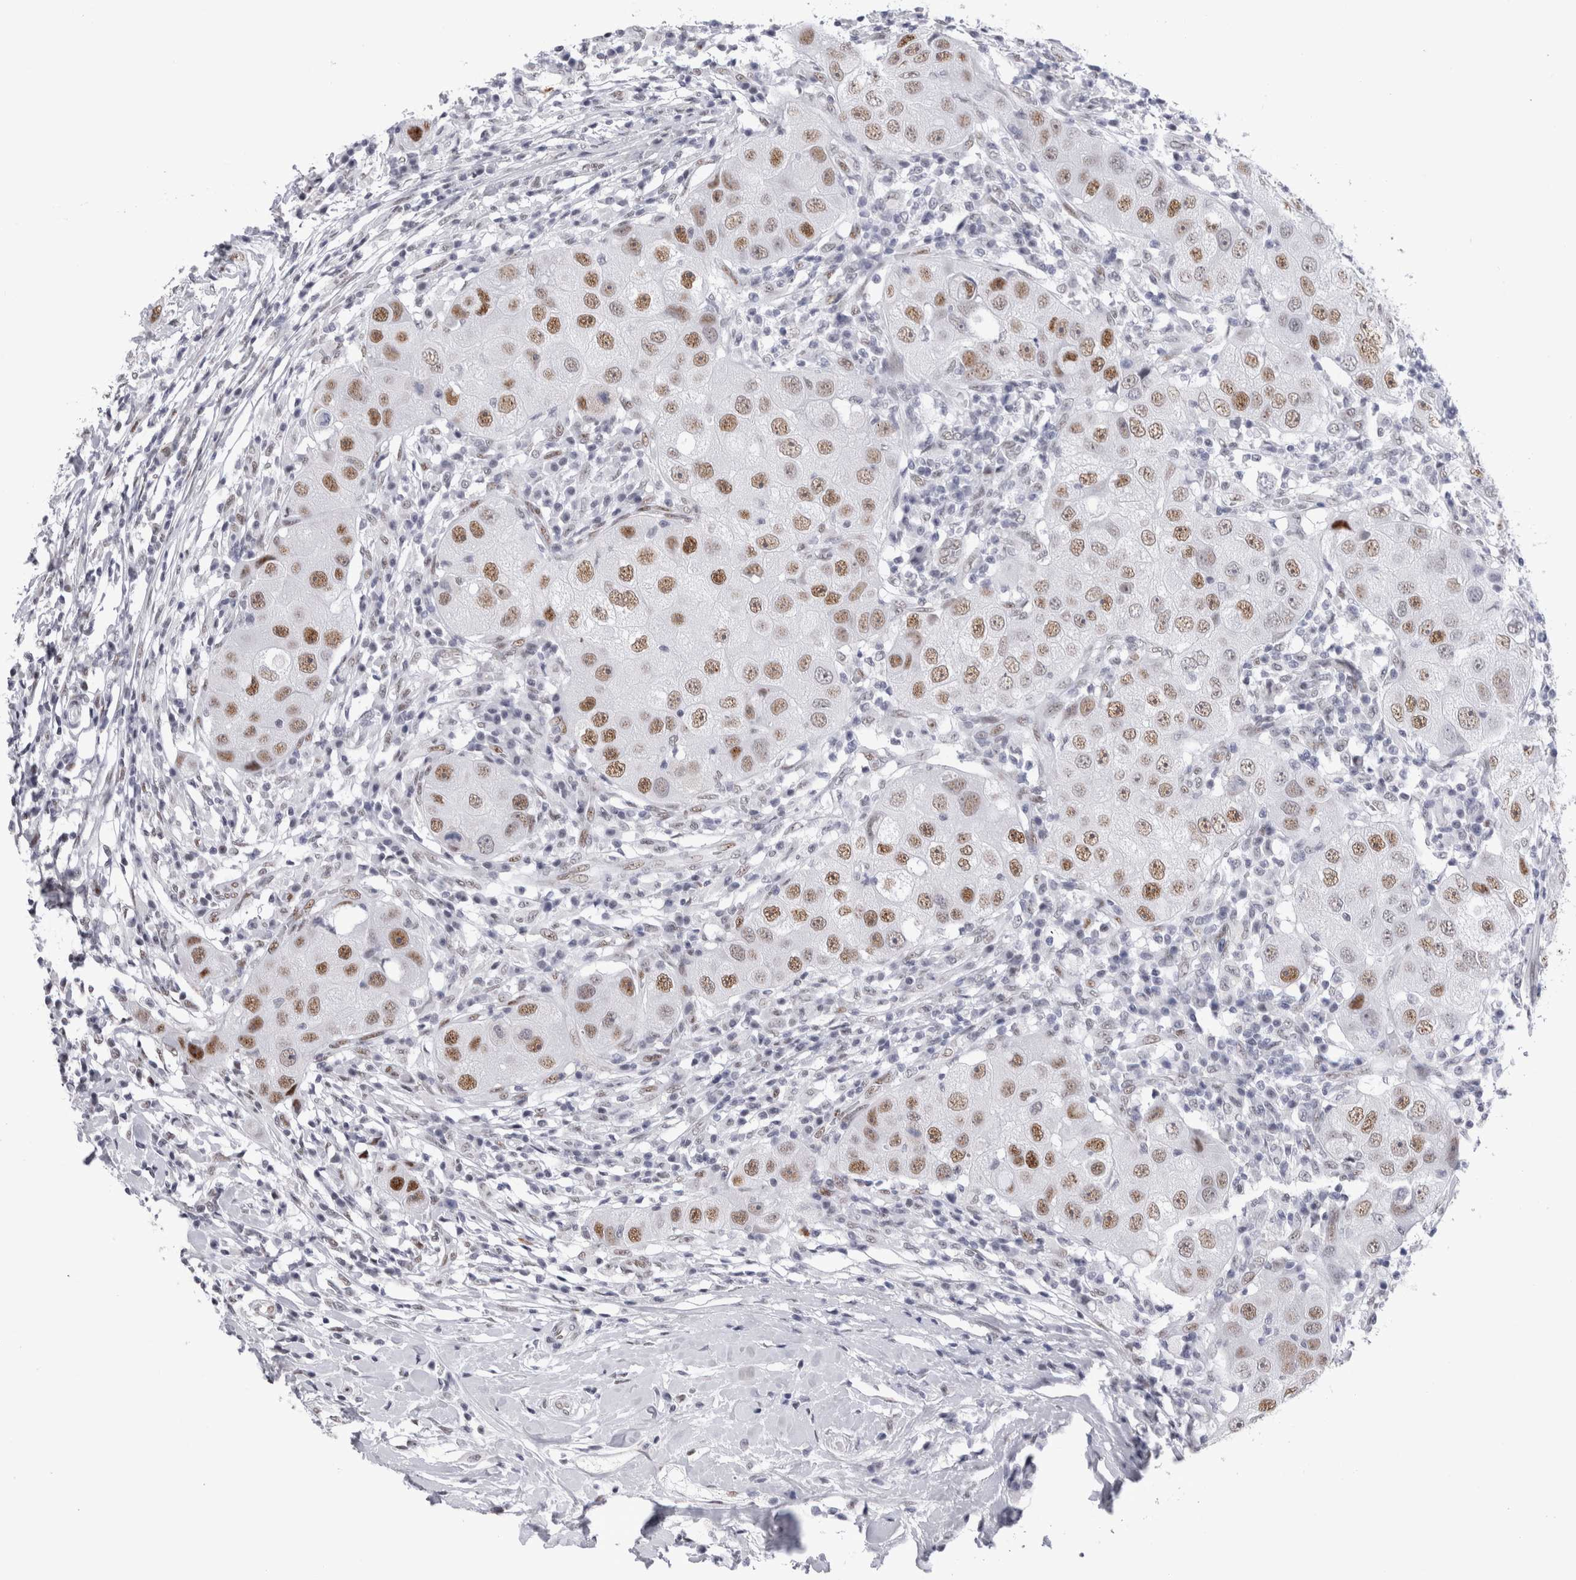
{"staining": {"intensity": "moderate", "quantity": ">75%", "location": "nuclear"}, "tissue": "breast cancer", "cell_type": "Tumor cells", "image_type": "cancer", "snomed": [{"axis": "morphology", "description": "Duct carcinoma"}, {"axis": "topography", "description": "Breast"}], "caption": "High-magnification brightfield microscopy of breast cancer stained with DAB (3,3'-diaminobenzidine) (brown) and counterstained with hematoxylin (blue). tumor cells exhibit moderate nuclear staining is identified in approximately>75% of cells.", "gene": "RBM6", "patient": {"sex": "female", "age": 27}}